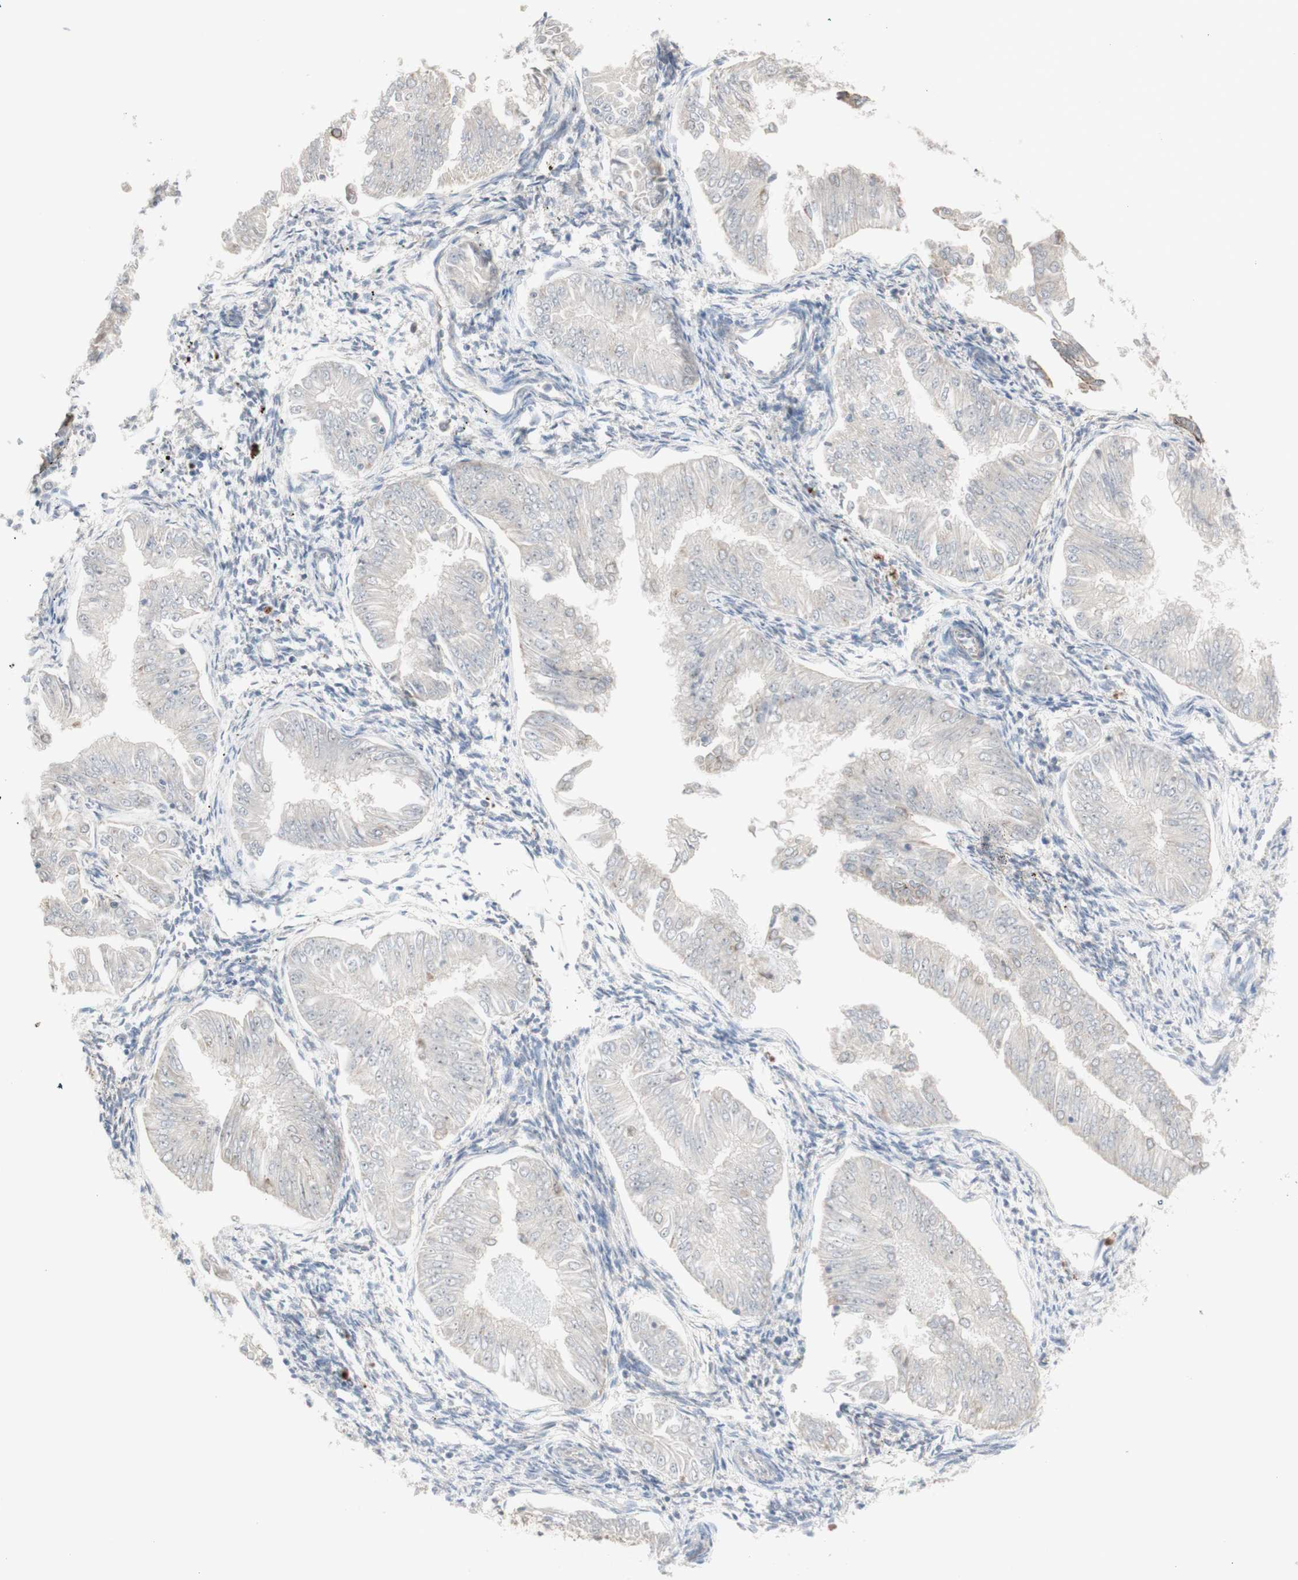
{"staining": {"intensity": "negative", "quantity": "none", "location": "none"}, "tissue": "endometrial cancer", "cell_type": "Tumor cells", "image_type": "cancer", "snomed": [{"axis": "morphology", "description": "Adenocarcinoma, NOS"}, {"axis": "topography", "description": "Endometrium"}], "caption": "Adenocarcinoma (endometrial) was stained to show a protein in brown. There is no significant staining in tumor cells.", "gene": "CNTNAP1", "patient": {"sex": "female", "age": 53}}